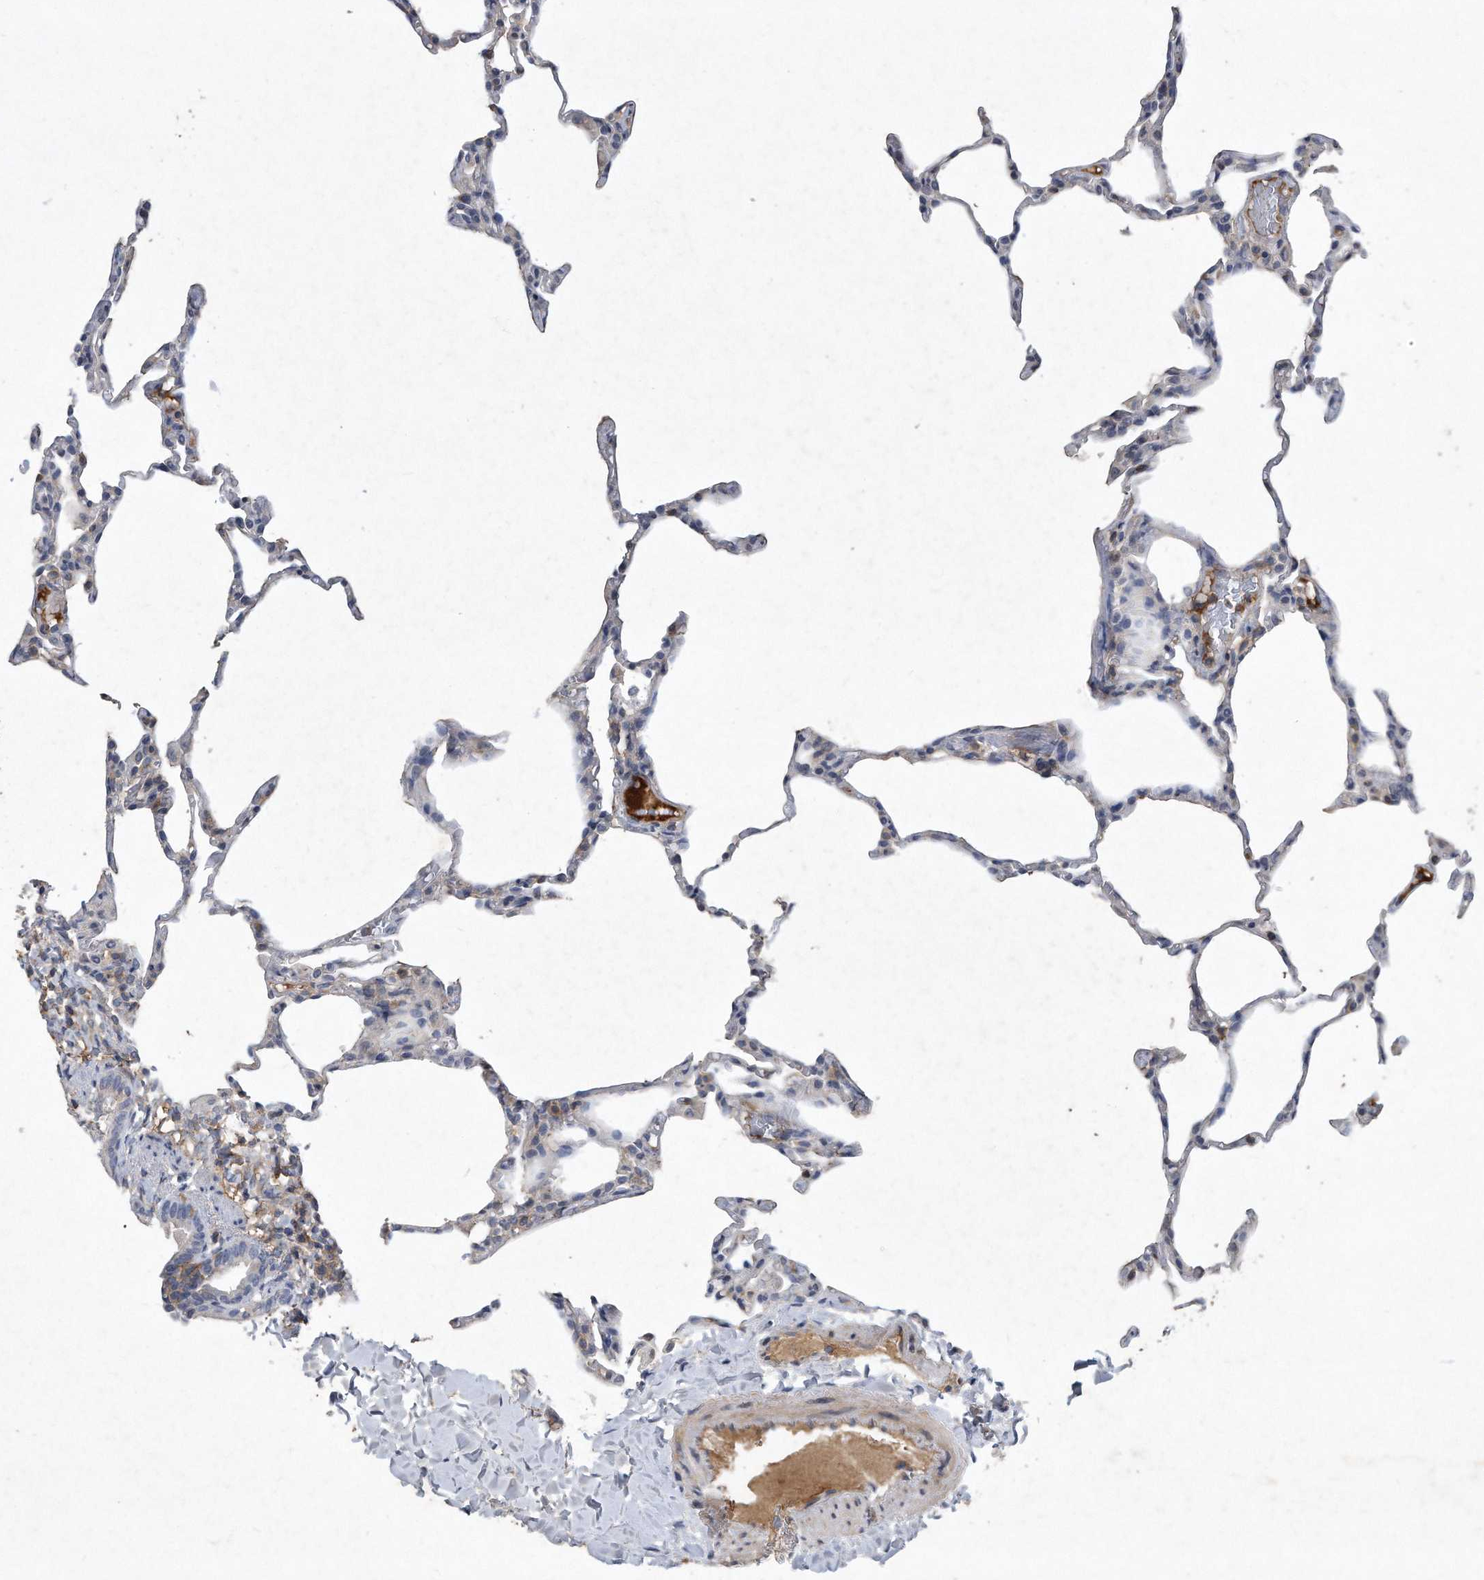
{"staining": {"intensity": "negative", "quantity": "none", "location": "none"}, "tissue": "lung", "cell_type": "Alveolar cells", "image_type": "normal", "snomed": [{"axis": "morphology", "description": "Normal tissue, NOS"}, {"axis": "topography", "description": "Lung"}], "caption": "Unremarkable lung was stained to show a protein in brown. There is no significant staining in alveolar cells.", "gene": "PGBD2", "patient": {"sex": "male", "age": 20}}